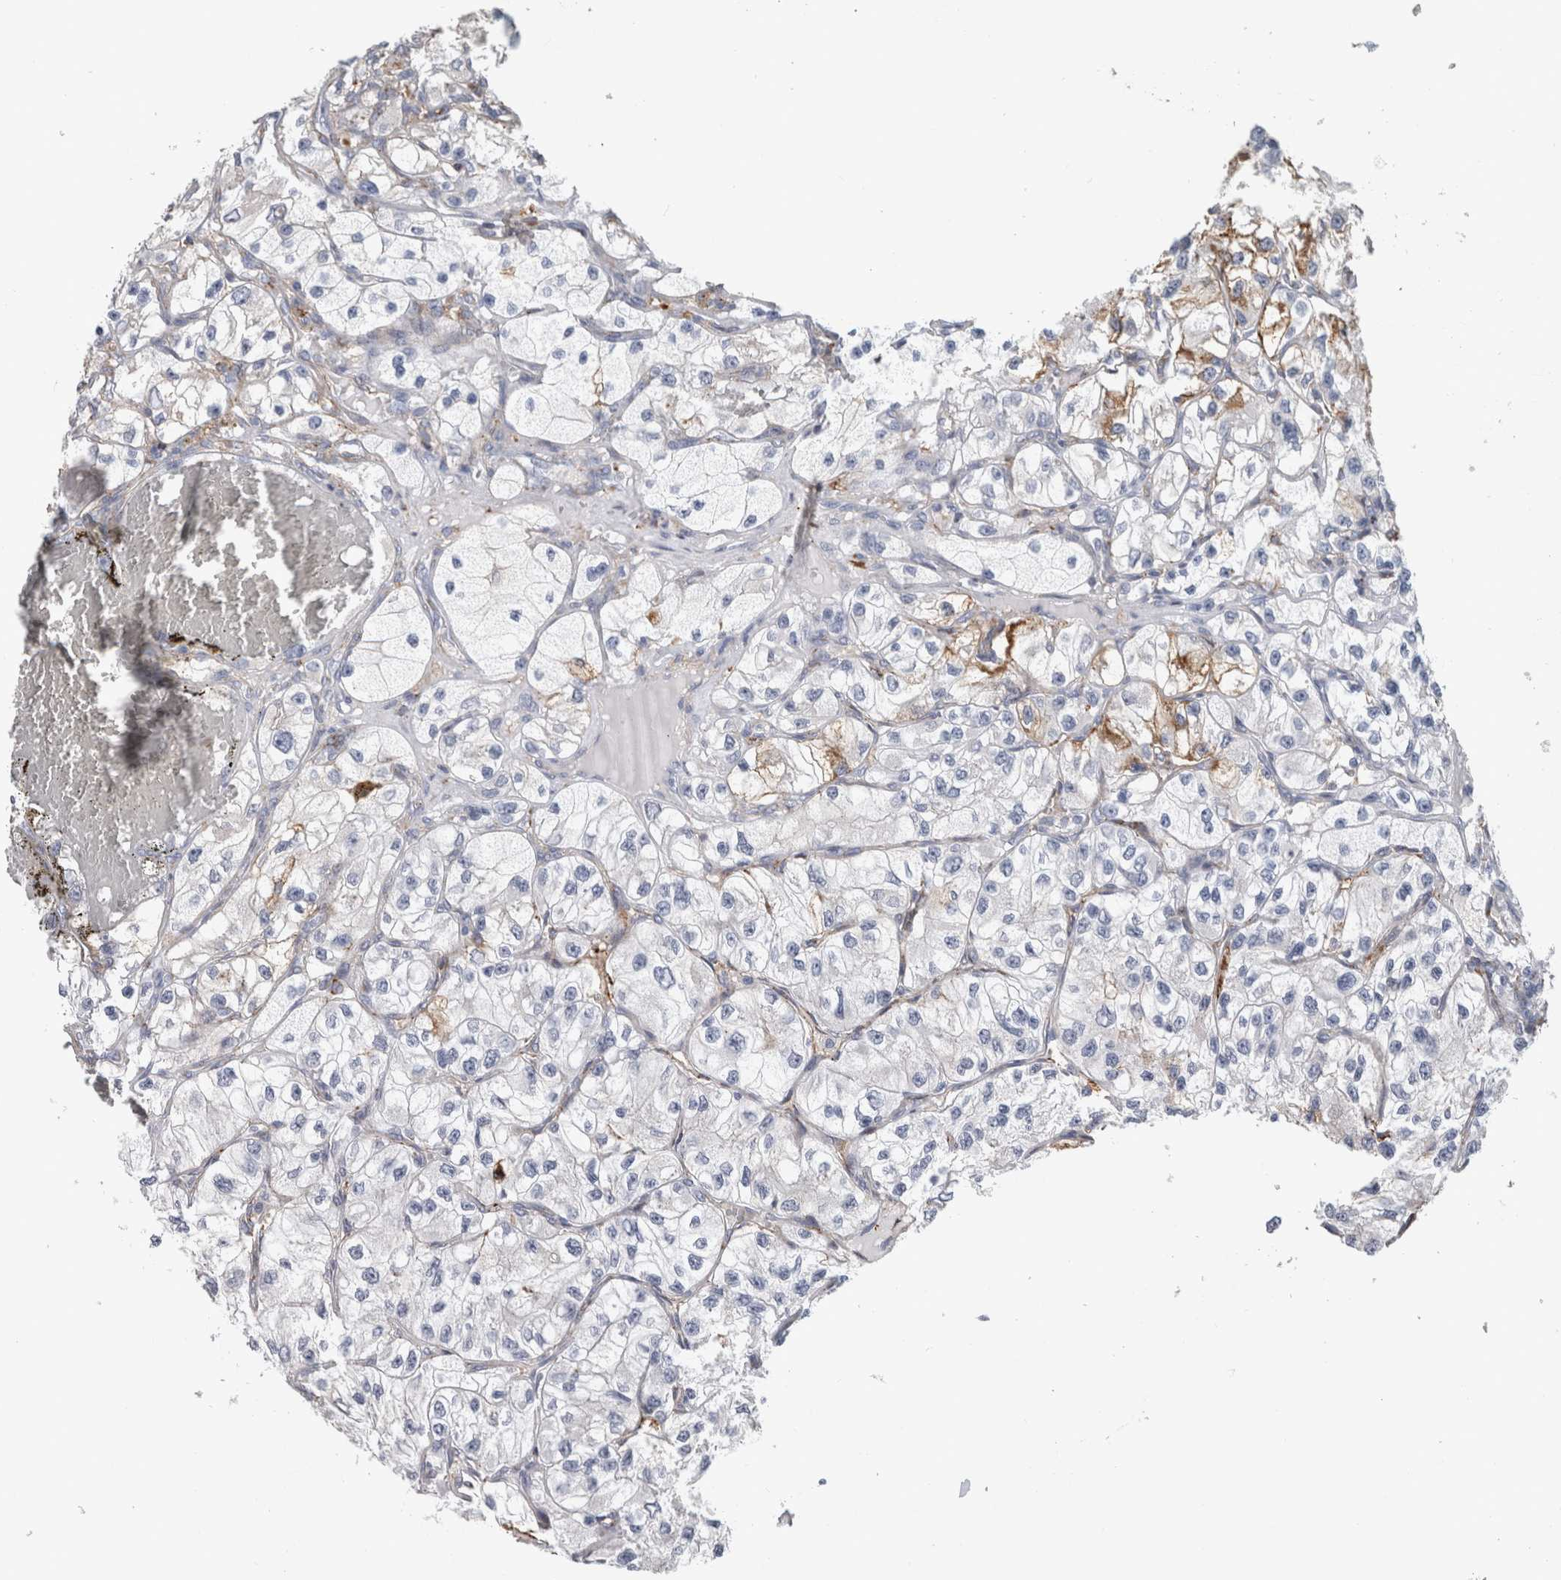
{"staining": {"intensity": "negative", "quantity": "none", "location": "none"}, "tissue": "renal cancer", "cell_type": "Tumor cells", "image_type": "cancer", "snomed": [{"axis": "morphology", "description": "Adenocarcinoma, NOS"}, {"axis": "topography", "description": "Kidney"}], "caption": "The micrograph displays no significant staining in tumor cells of renal cancer.", "gene": "DNAJC24", "patient": {"sex": "female", "age": 57}}